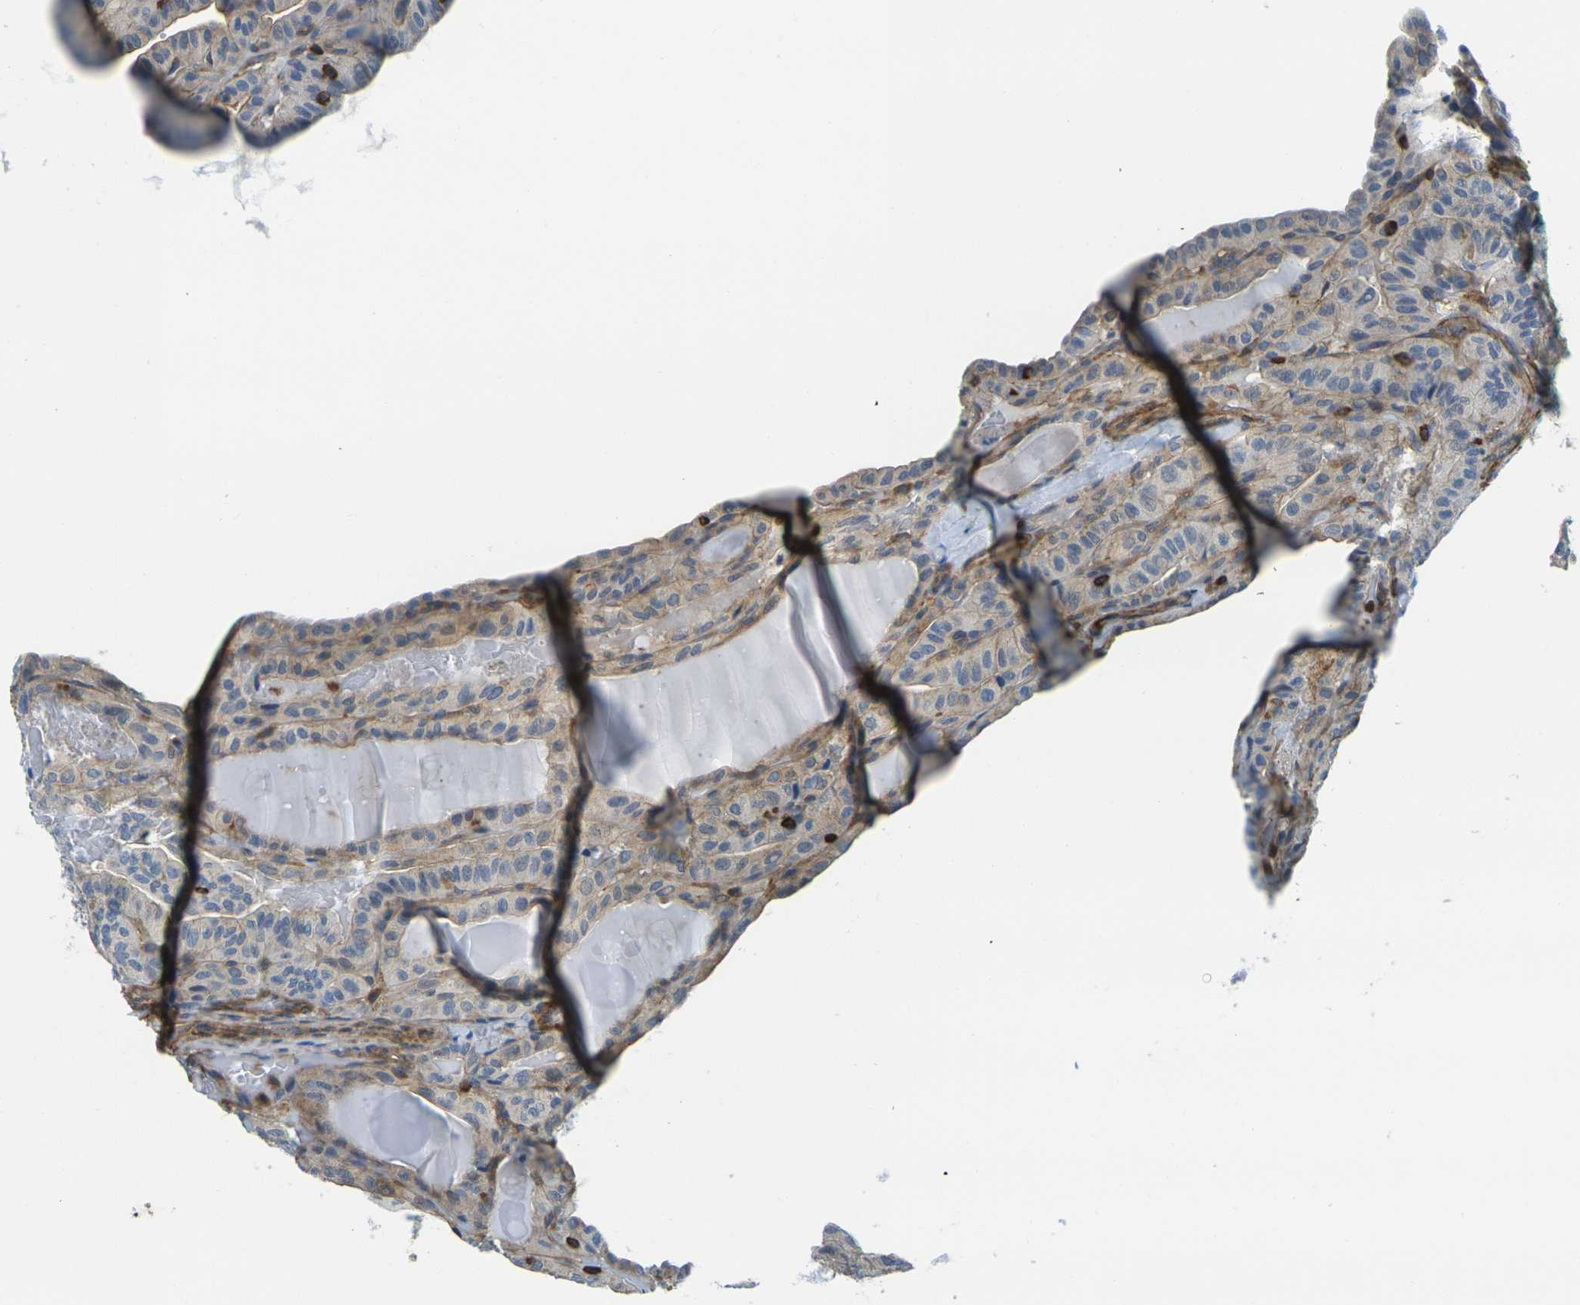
{"staining": {"intensity": "moderate", "quantity": "25%-75%", "location": "cytoplasmic/membranous"}, "tissue": "thyroid cancer", "cell_type": "Tumor cells", "image_type": "cancer", "snomed": [{"axis": "morphology", "description": "Papillary adenocarcinoma, NOS"}, {"axis": "topography", "description": "Thyroid gland"}], "caption": "A micrograph showing moderate cytoplasmic/membranous staining in approximately 25%-75% of tumor cells in thyroid cancer, as visualized by brown immunohistochemical staining.", "gene": "LASP1", "patient": {"sex": "male", "age": 77}}